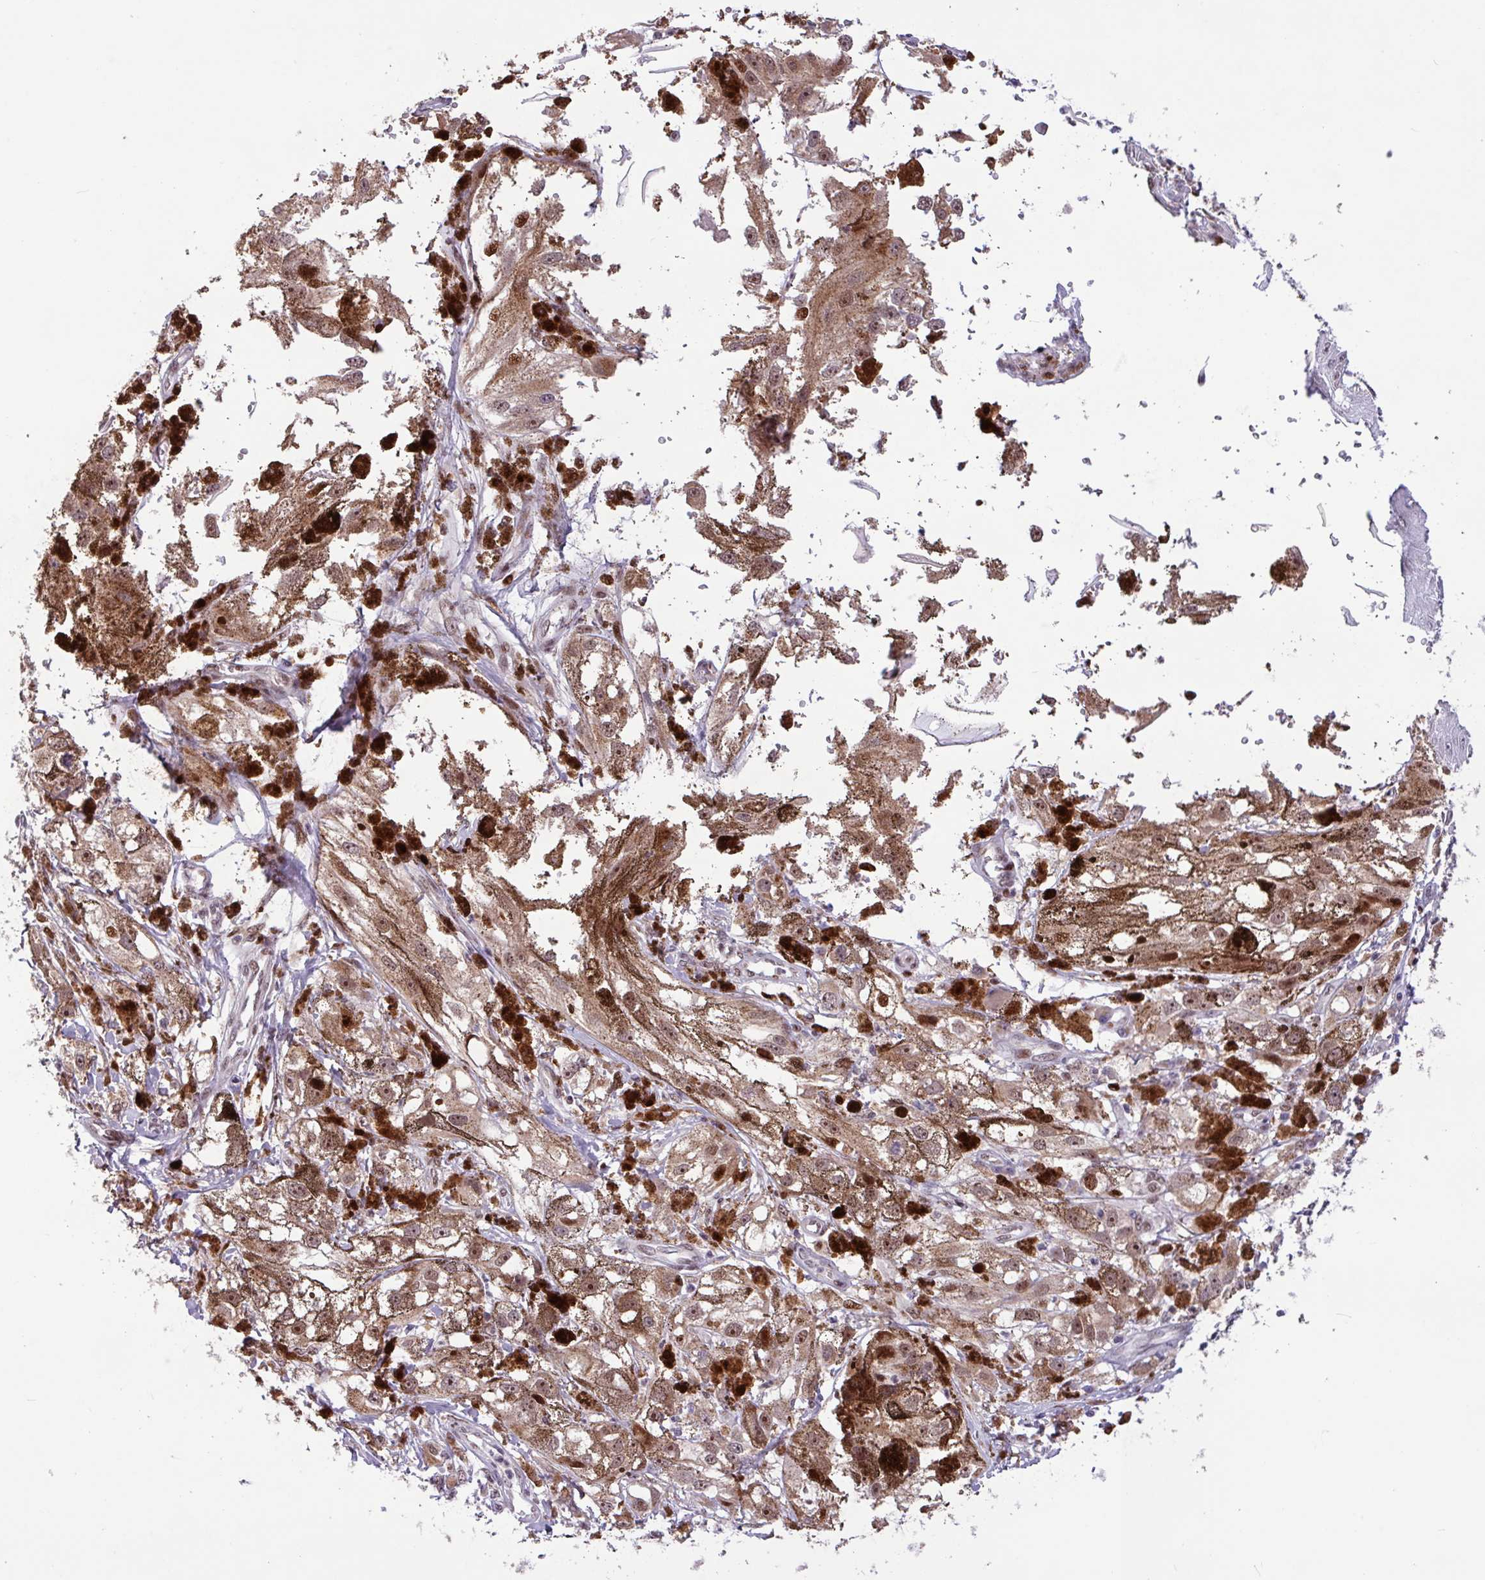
{"staining": {"intensity": "moderate", "quantity": ">75%", "location": "cytoplasmic/membranous,nuclear"}, "tissue": "melanoma", "cell_type": "Tumor cells", "image_type": "cancer", "snomed": [{"axis": "morphology", "description": "Malignant melanoma, NOS"}, {"axis": "topography", "description": "Skin"}], "caption": "A brown stain labels moderate cytoplasmic/membranous and nuclear positivity of a protein in human melanoma tumor cells.", "gene": "BRD3", "patient": {"sex": "male", "age": 88}}